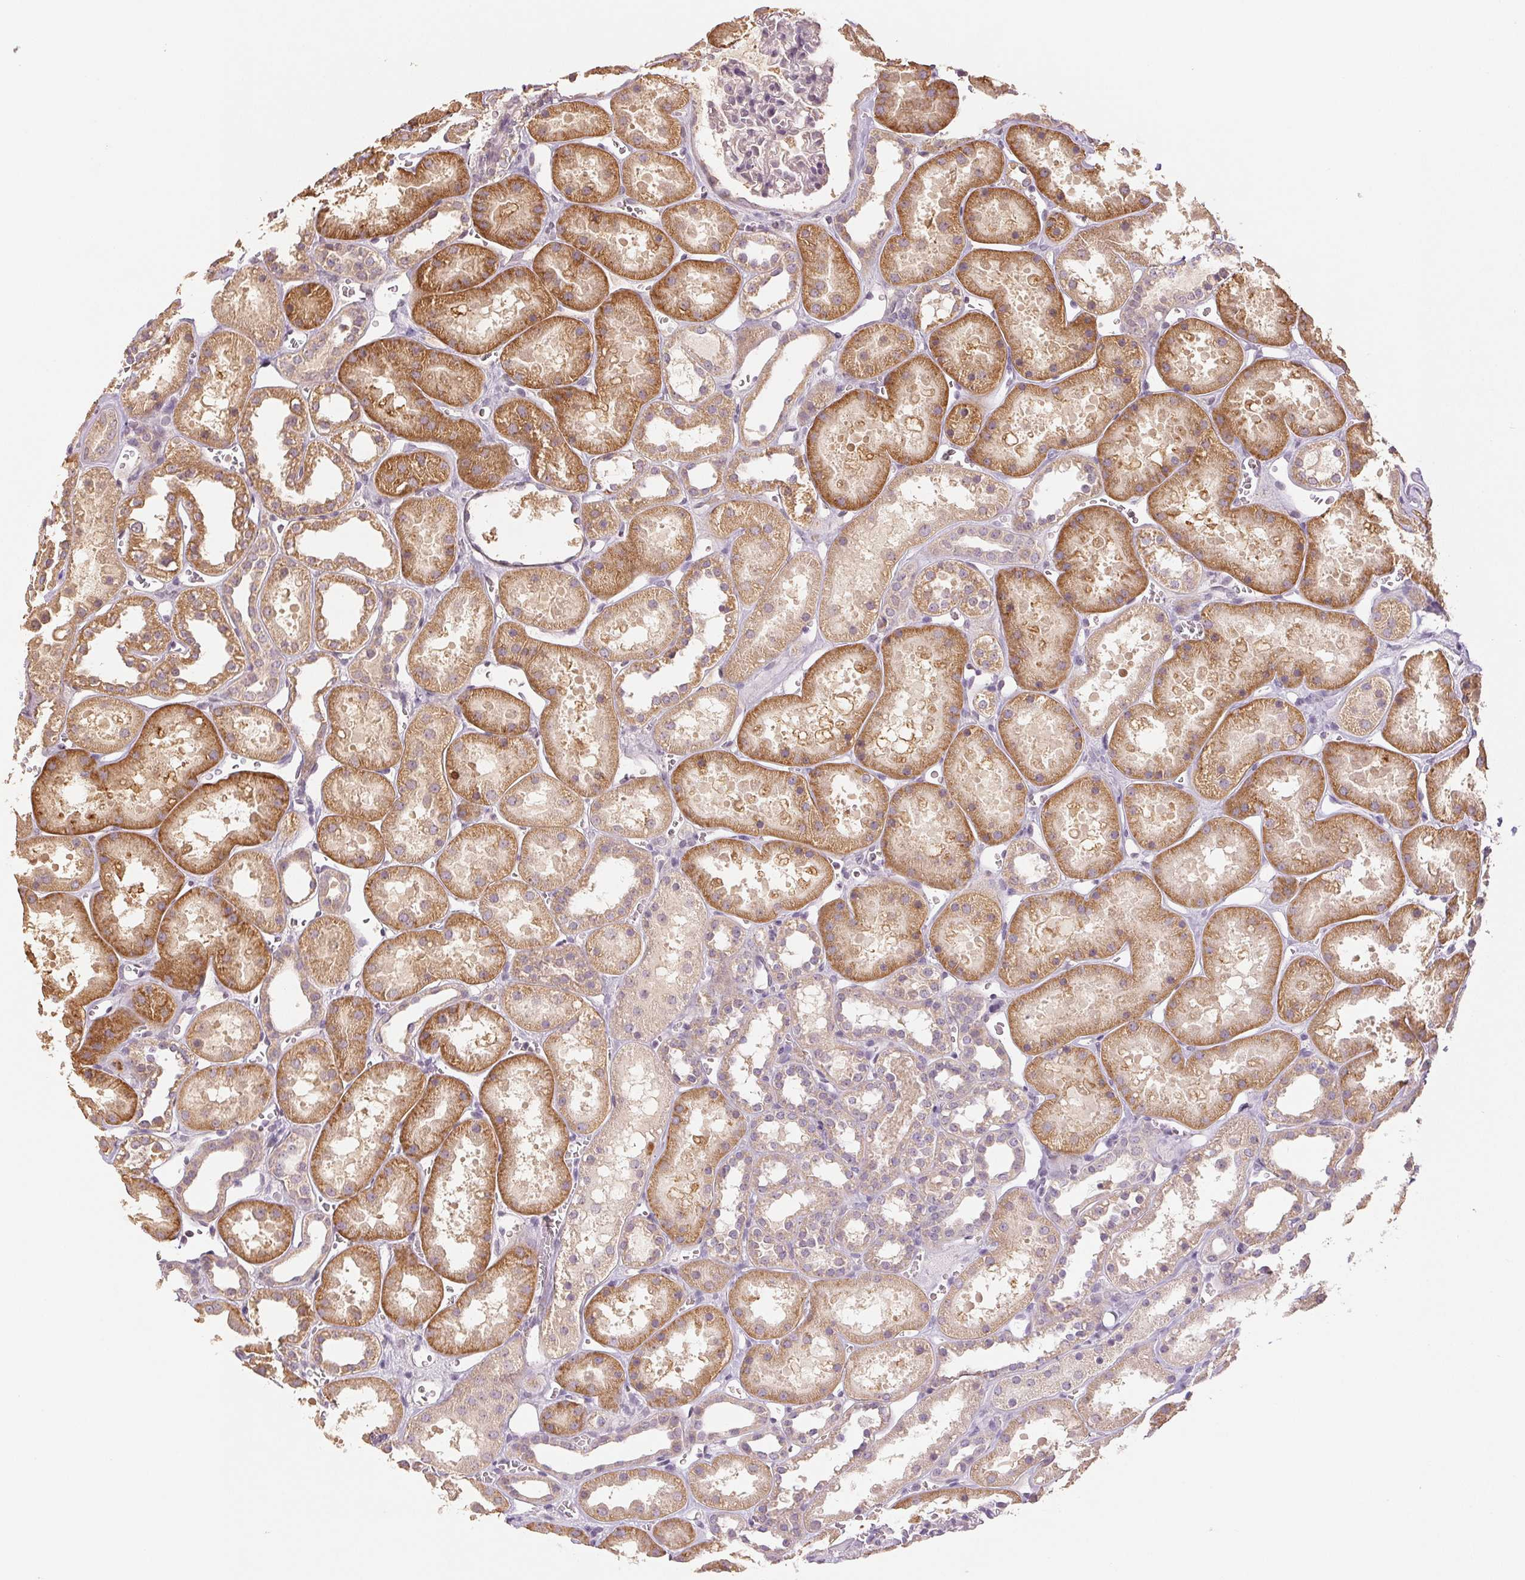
{"staining": {"intensity": "negative", "quantity": "none", "location": "none"}, "tissue": "kidney", "cell_type": "Cells in glomeruli", "image_type": "normal", "snomed": [{"axis": "morphology", "description": "Normal tissue, NOS"}, {"axis": "topography", "description": "Kidney"}], "caption": "The histopathology image reveals no staining of cells in glomeruli in unremarkable kidney.", "gene": "COX14", "patient": {"sex": "female", "age": 41}}